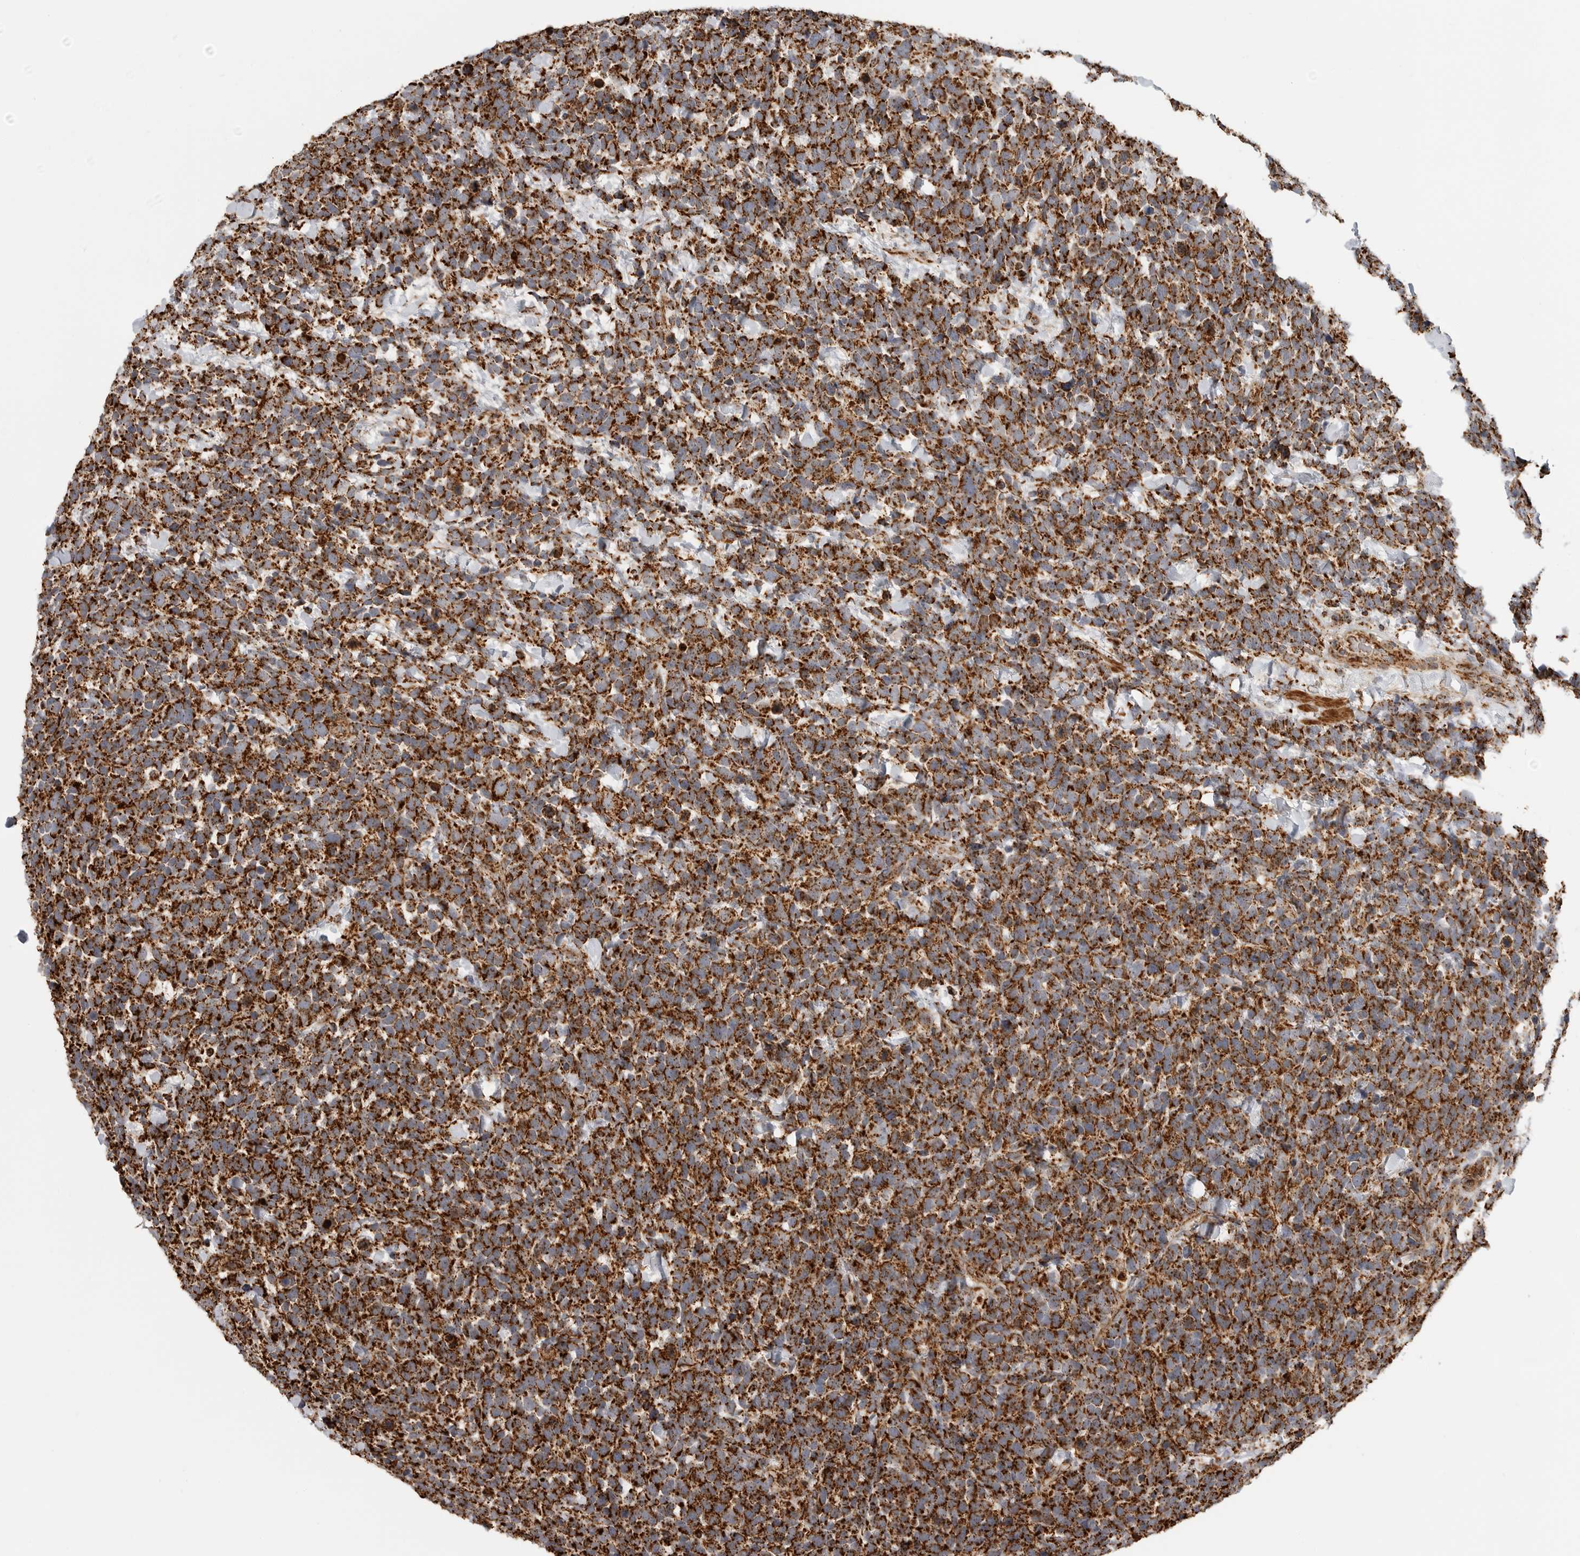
{"staining": {"intensity": "strong", "quantity": ">75%", "location": "cytoplasmic/membranous"}, "tissue": "urothelial cancer", "cell_type": "Tumor cells", "image_type": "cancer", "snomed": [{"axis": "morphology", "description": "Urothelial carcinoma, High grade"}, {"axis": "topography", "description": "Urinary bladder"}], "caption": "Human urothelial cancer stained with a brown dye demonstrates strong cytoplasmic/membranous positive expression in about >75% of tumor cells.", "gene": "BMP2K", "patient": {"sex": "female", "age": 82}}